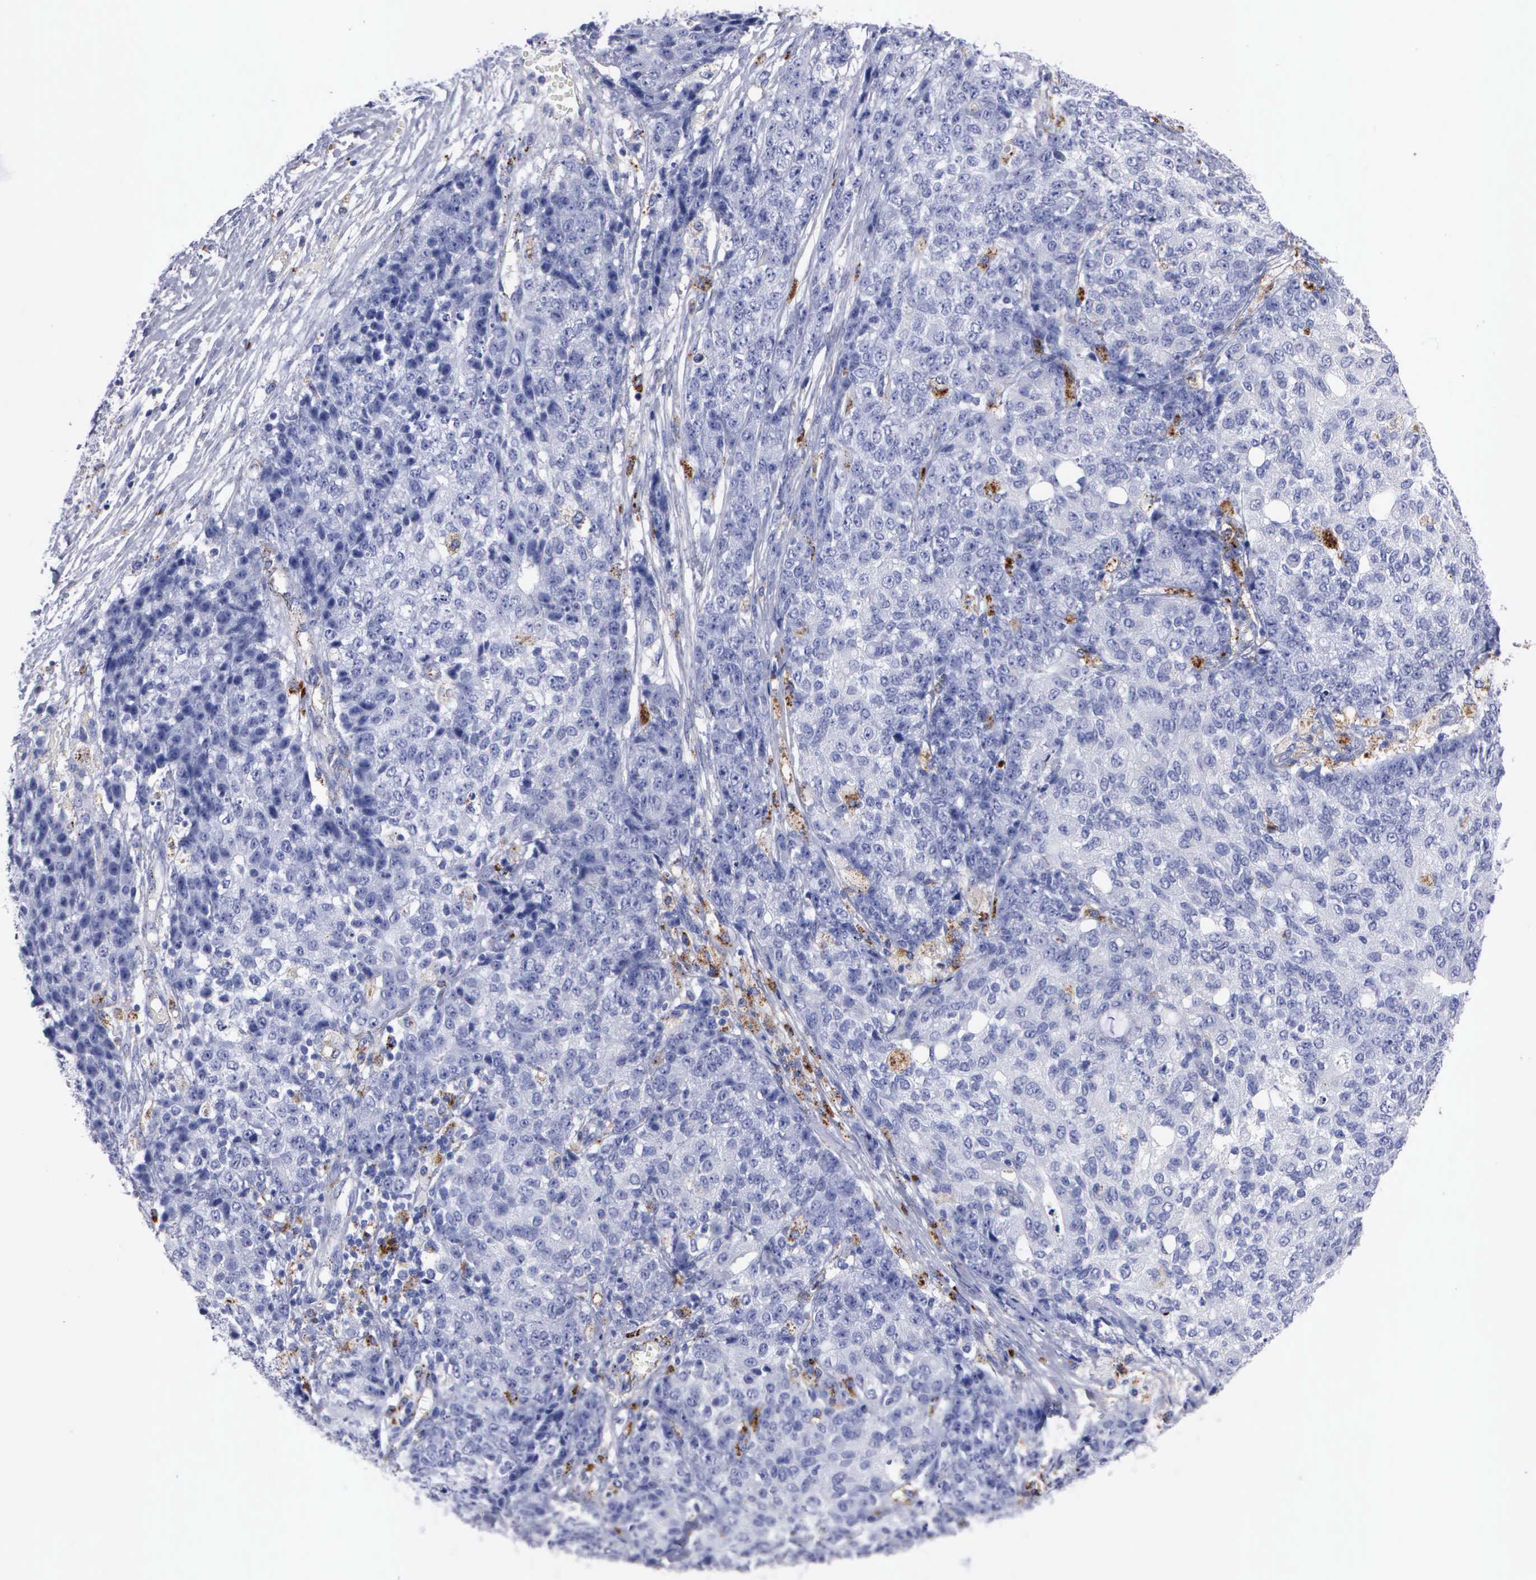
{"staining": {"intensity": "negative", "quantity": "none", "location": "none"}, "tissue": "ovarian cancer", "cell_type": "Tumor cells", "image_type": "cancer", "snomed": [{"axis": "morphology", "description": "Carcinoma, endometroid"}, {"axis": "topography", "description": "Ovary"}], "caption": "The photomicrograph displays no significant positivity in tumor cells of ovarian endometroid carcinoma.", "gene": "CTSL", "patient": {"sex": "female", "age": 42}}